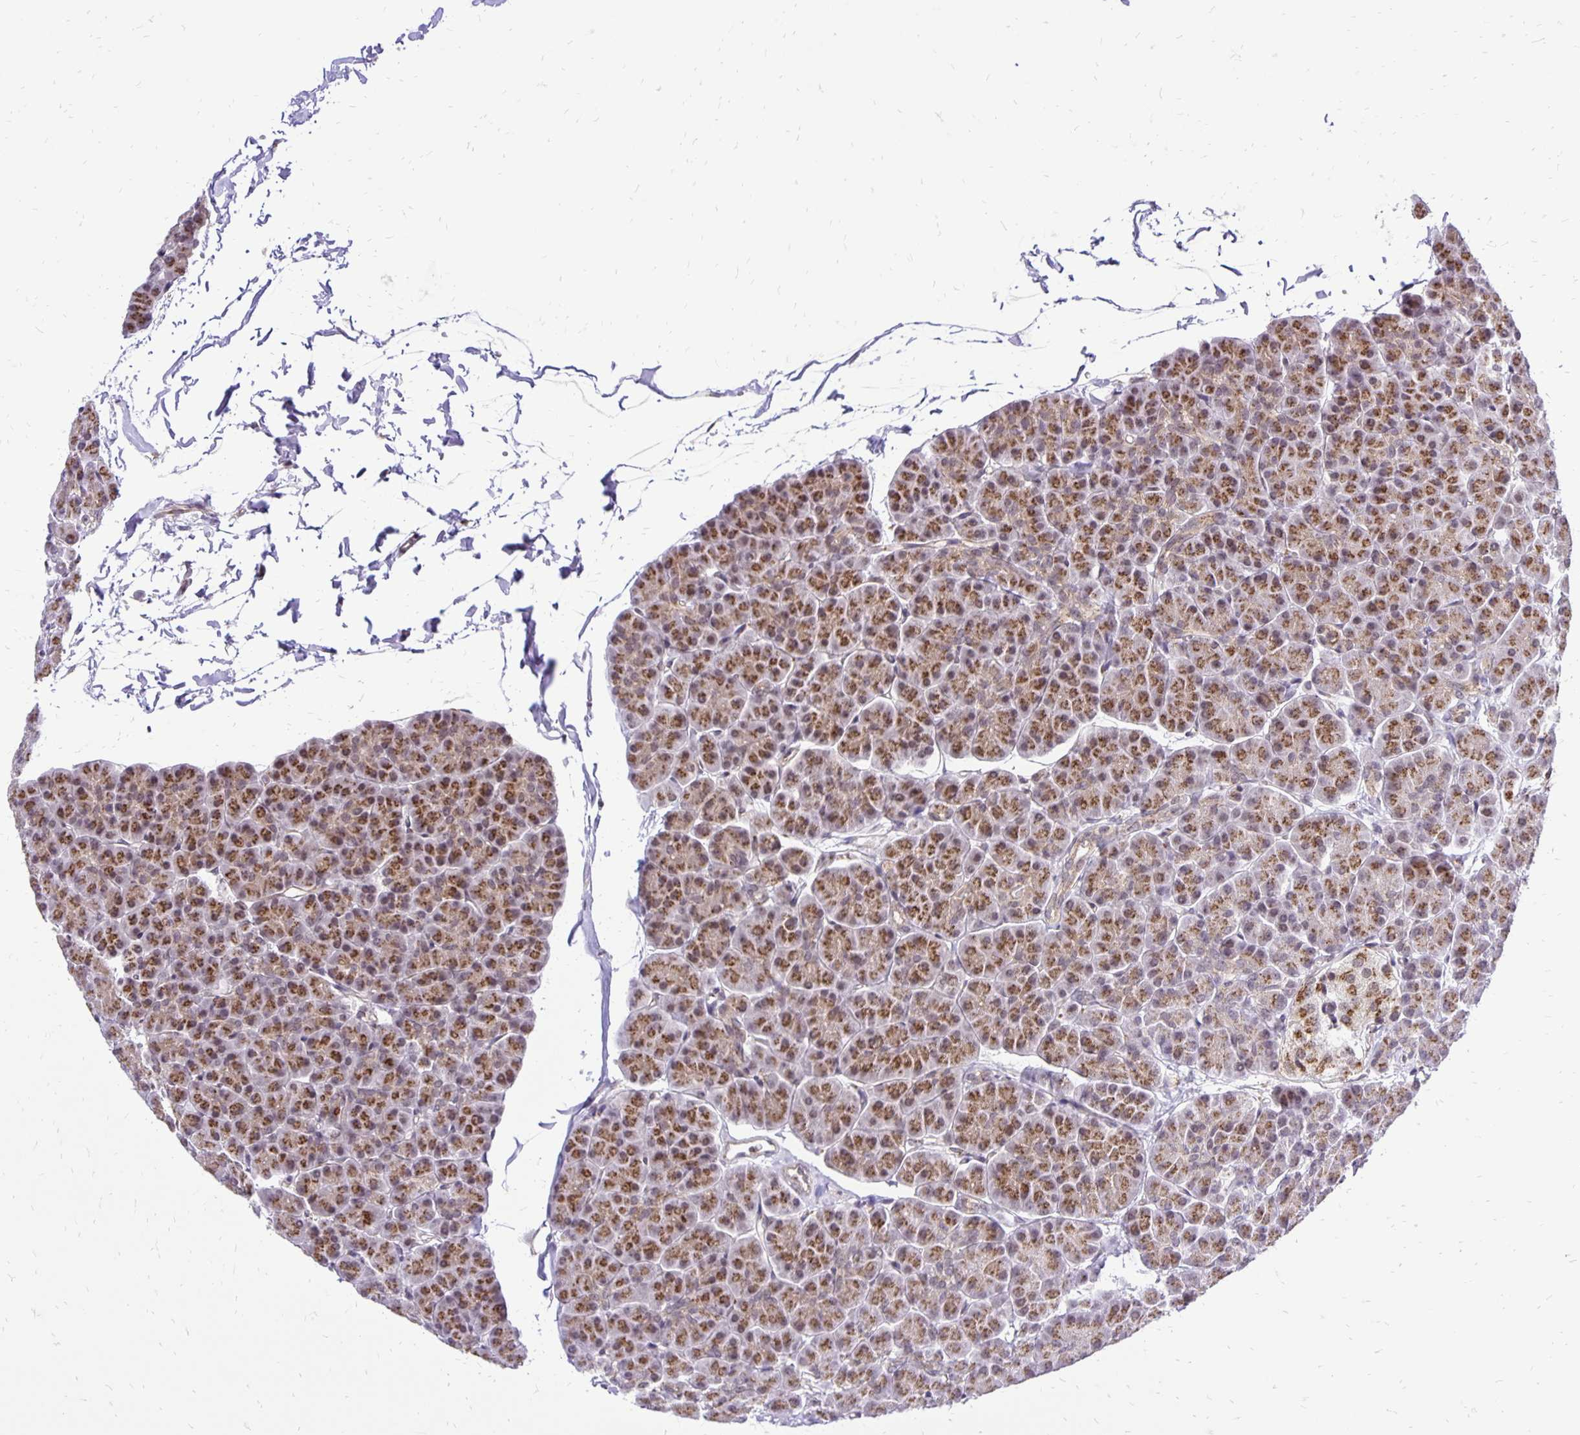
{"staining": {"intensity": "strong", "quantity": ">75%", "location": "cytoplasmic/membranous"}, "tissue": "pancreas", "cell_type": "Exocrine glandular cells", "image_type": "normal", "snomed": [{"axis": "morphology", "description": "Normal tissue, NOS"}, {"axis": "topography", "description": "Pancreas"}, {"axis": "topography", "description": "Peripheral nerve tissue"}], "caption": "Normal pancreas reveals strong cytoplasmic/membranous staining in approximately >75% of exocrine glandular cells, visualized by immunohistochemistry.", "gene": "GOLGA5", "patient": {"sex": "male", "age": 54}}